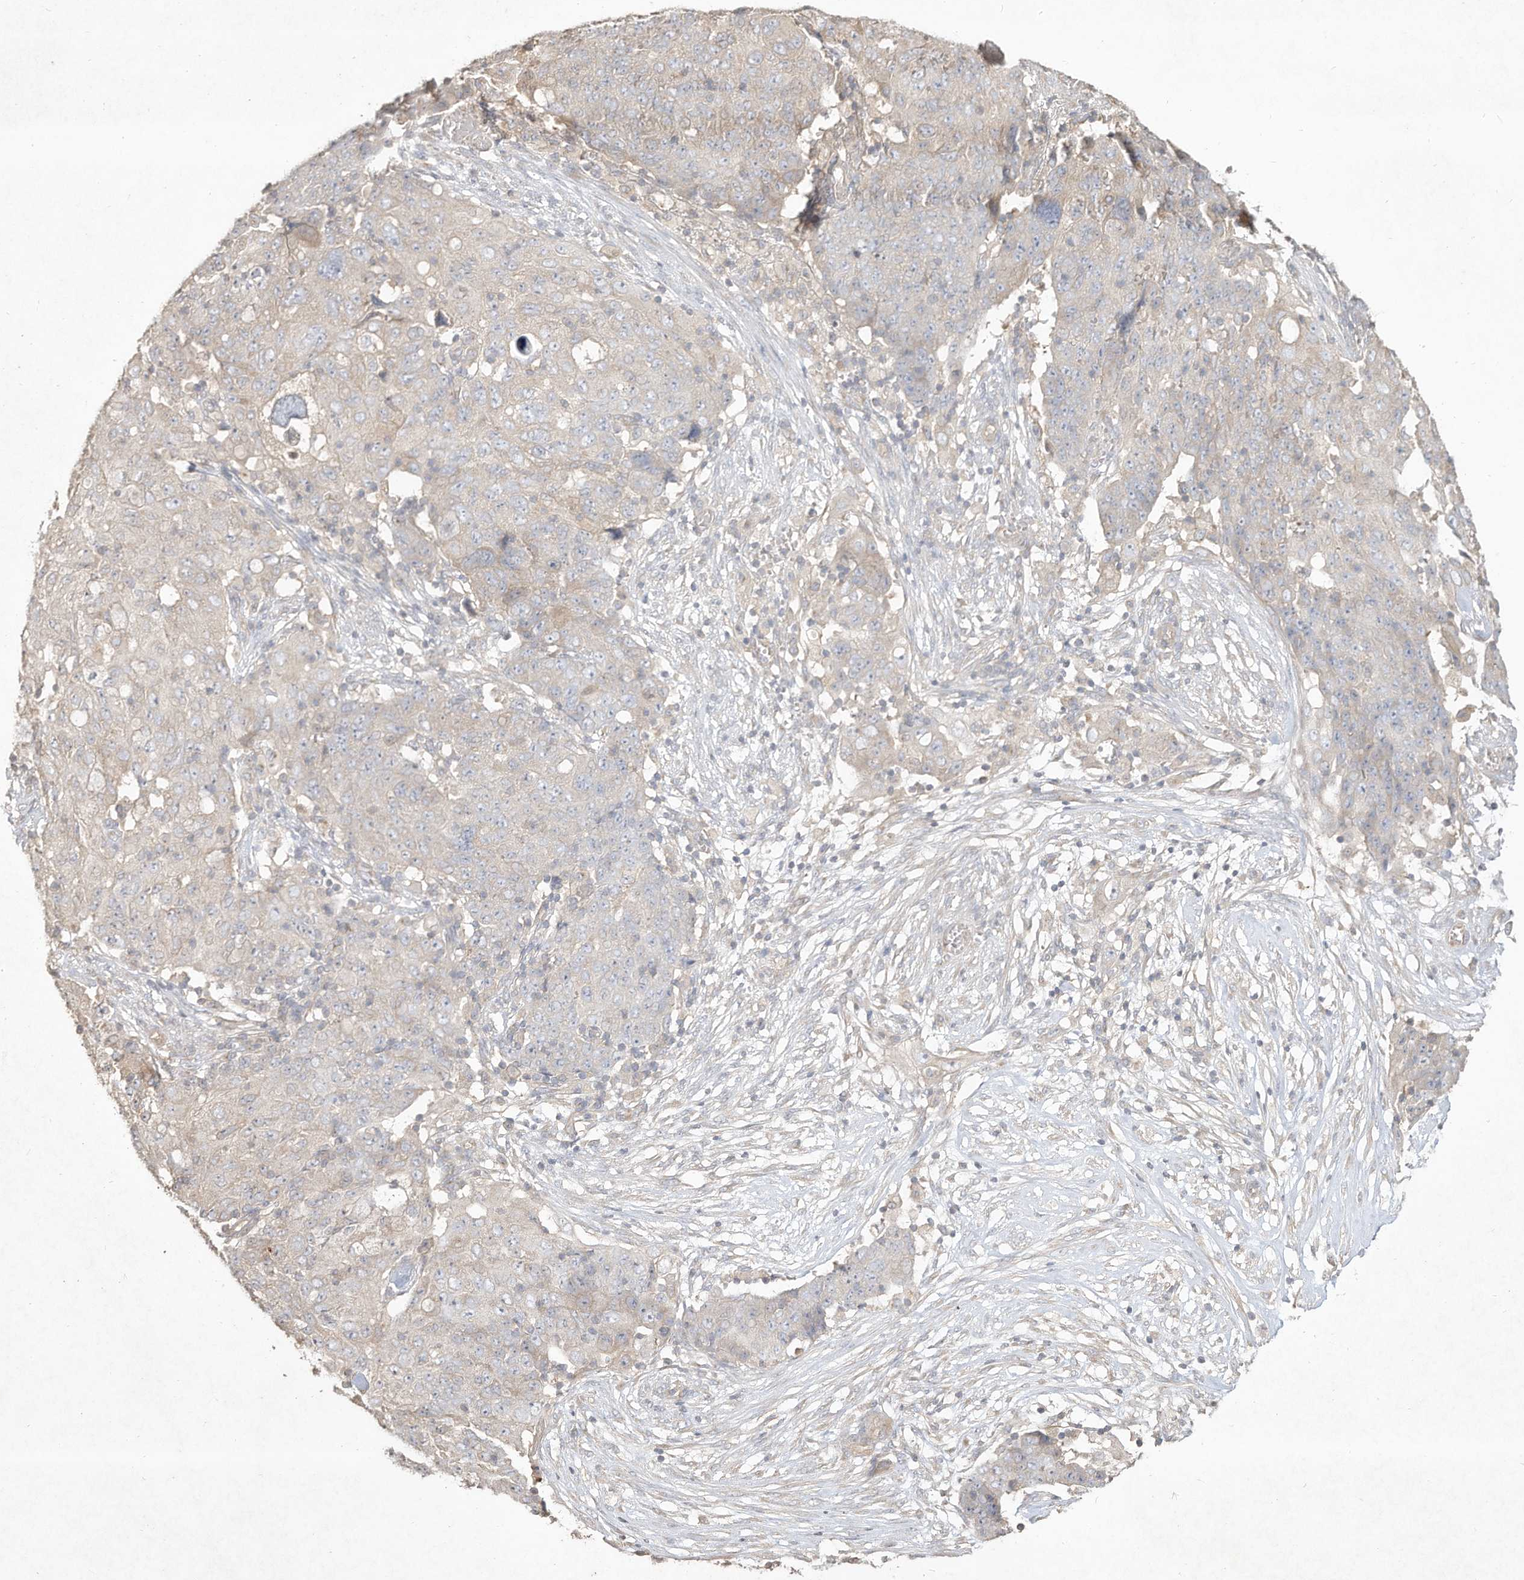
{"staining": {"intensity": "negative", "quantity": "none", "location": "none"}, "tissue": "ovarian cancer", "cell_type": "Tumor cells", "image_type": "cancer", "snomed": [{"axis": "morphology", "description": "Carcinoma, endometroid"}, {"axis": "topography", "description": "Ovary"}], "caption": "There is no significant positivity in tumor cells of ovarian endometroid carcinoma. (Stains: DAB immunohistochemistry (IHC) with hematoxylin counter stain, Microscopy: brightfield microscopy at high magnification).", "gene": "DYNC1I2", "patient": {"sex": "female", "age": 42}}